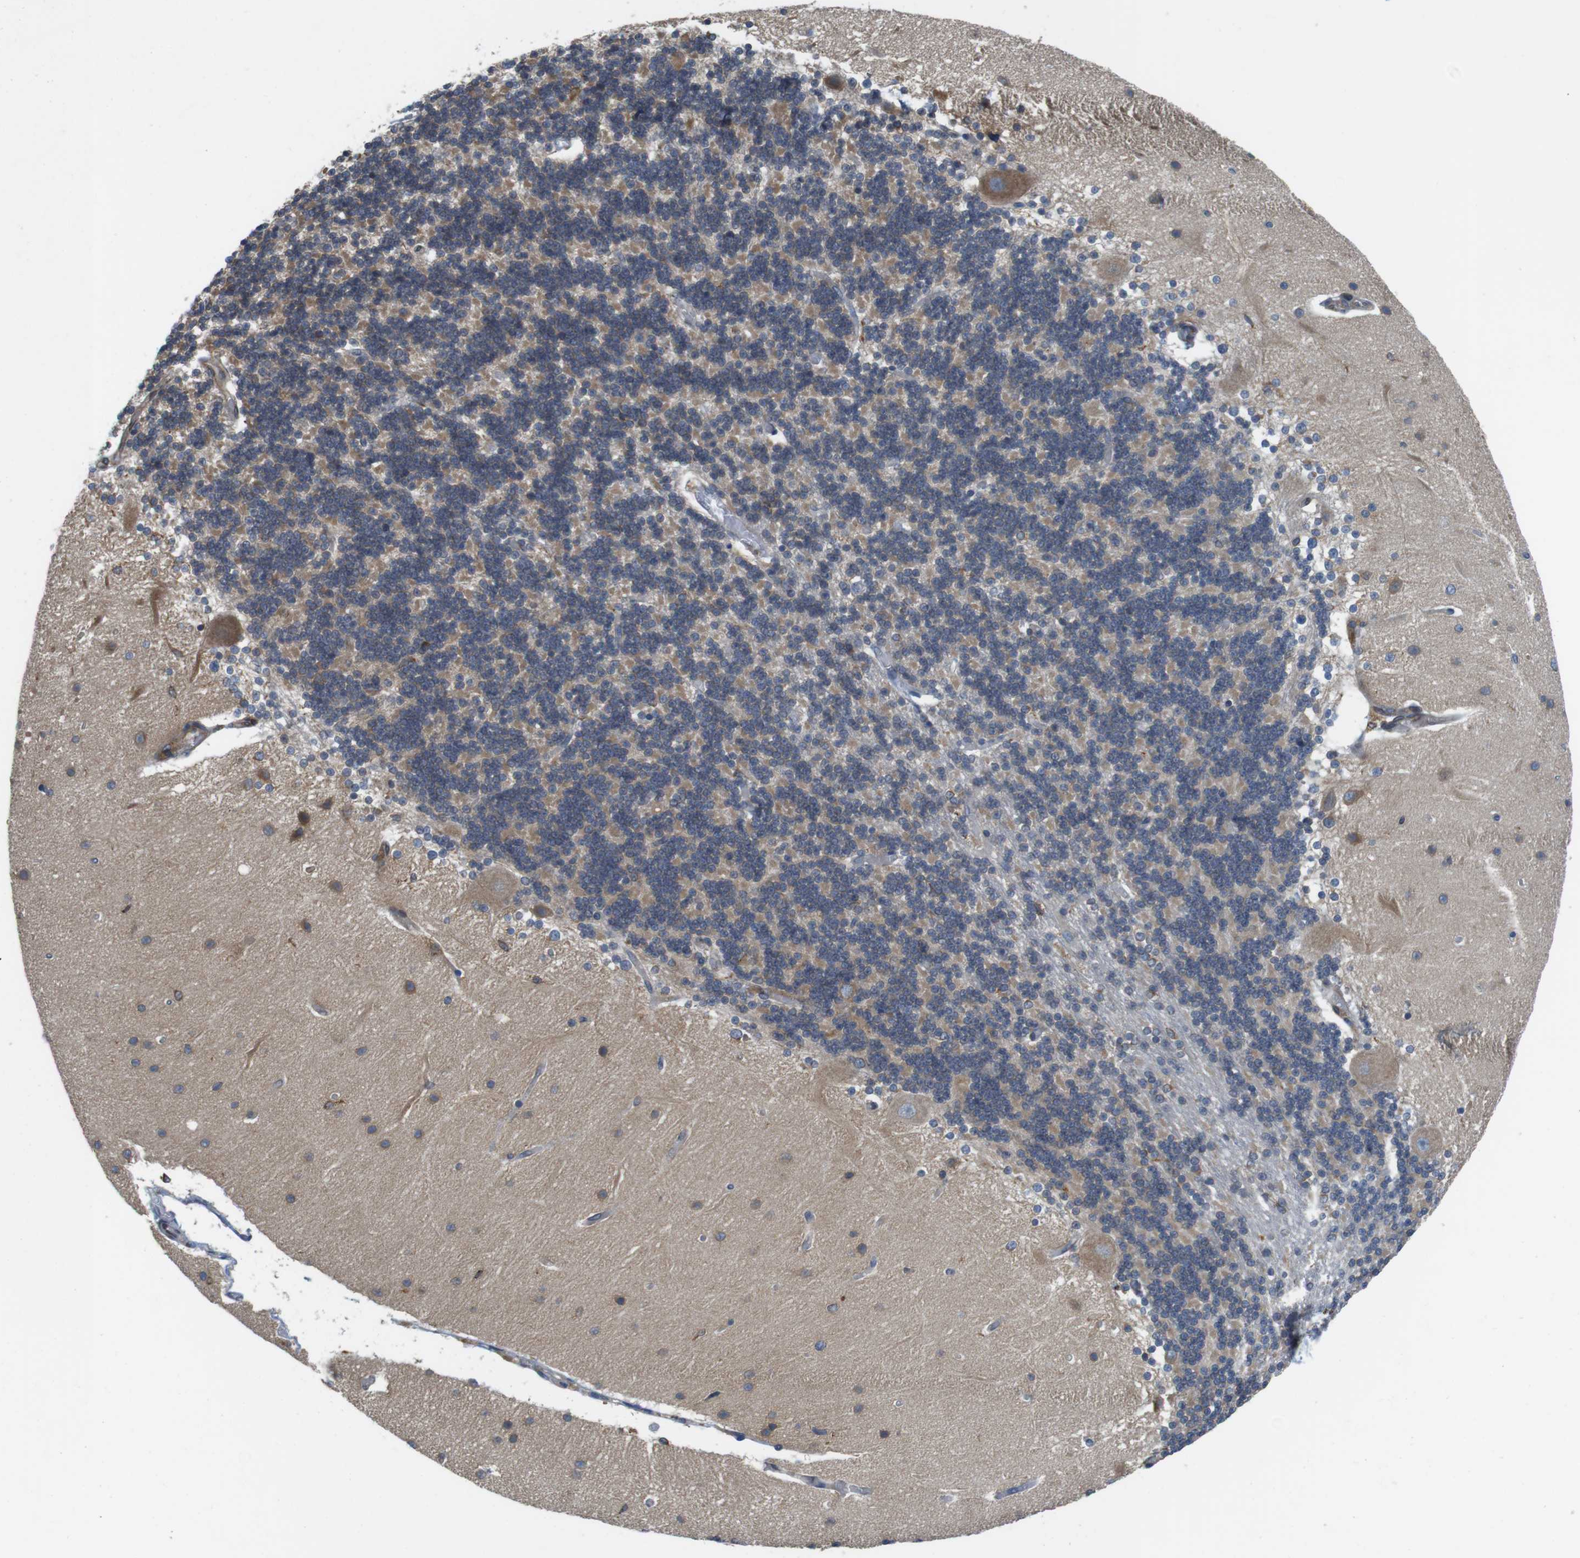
{"staining": {"intensity": "moderate", "quantity": "25%-75%", "location": "cytoplasmic/membranous"}, "tissue": "cerebellum", "cell_type": "Cells in granular layer", "image_type": "normal", "snomed": [{"axis": "morphology", "description": "Normal tissue, NOS"}, {"axis": "topography", "description": "Cerebellum"}], "caption": "Immunohistochemical staining of unremarkable human cerebellum demonstrates moderate cytoplasmic/membranous protein expression in approximately 25%-75% of cells in granular layer.", "gene": "ARL6IP5", "patient": {"sex": "female", "age": 54}}